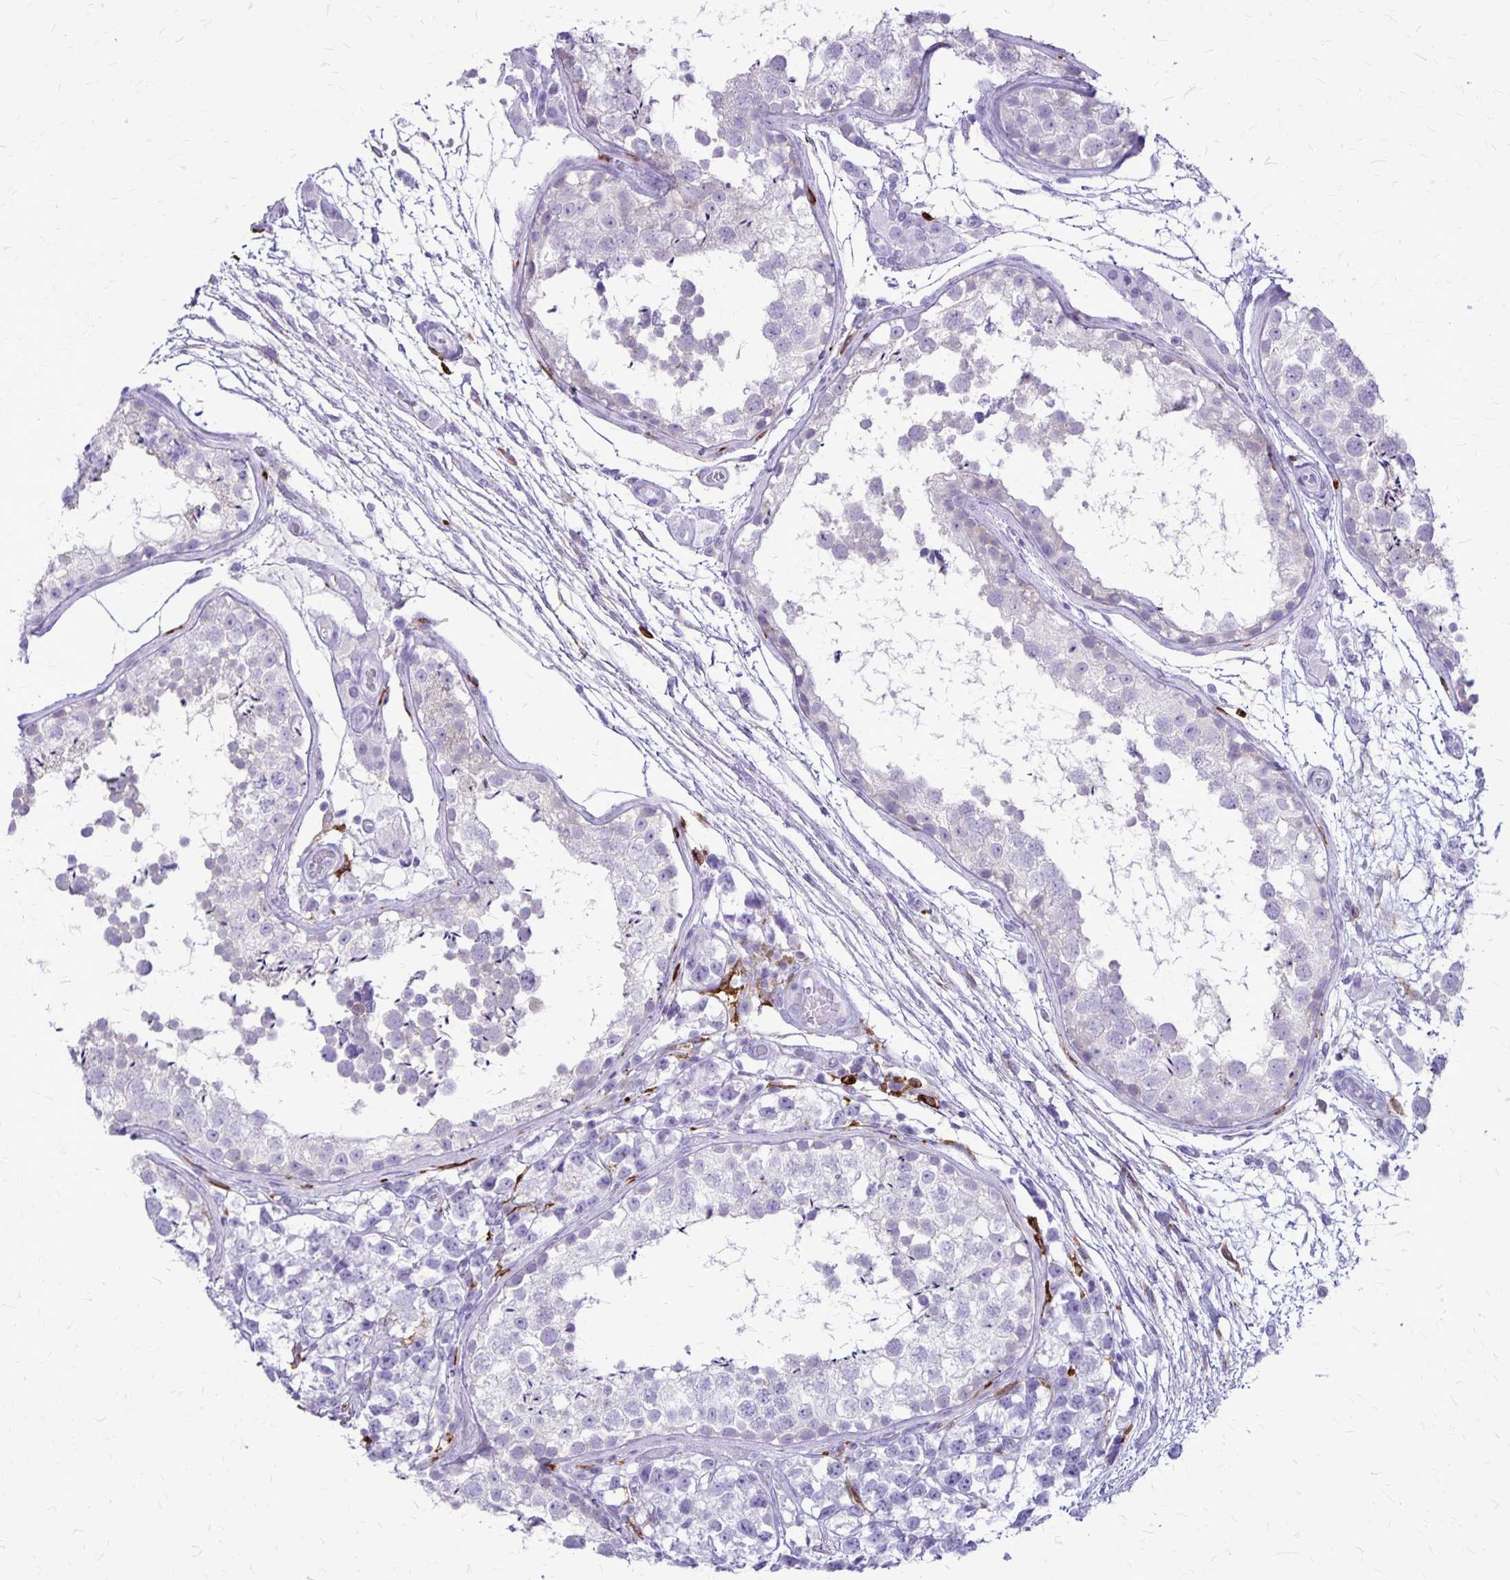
{"staining": {"intensity": "negative", "quantity": "none", "location": "none"}, "tissue": "testis", "cell_type": "Cells in seminiferous ducts", "image_type": "normal", "snomed": [{"axis": "morphology", "description": "Normal tissue, NOS"}, {"axis": "morphology", "description": "Seminoma, NOS"}, {"axis": "topography", "description": "Testis"}], "caption": "Photomicrograph shows no significant protein expression in cells in seminiferous ducts of benign testis. Brightfield microscopy of IHC stained with DAB (brown) and hematoxylin (blue), captured at high magnification.", "gene": "RTN1", "patient": {"sex": "male", "age": 29}}